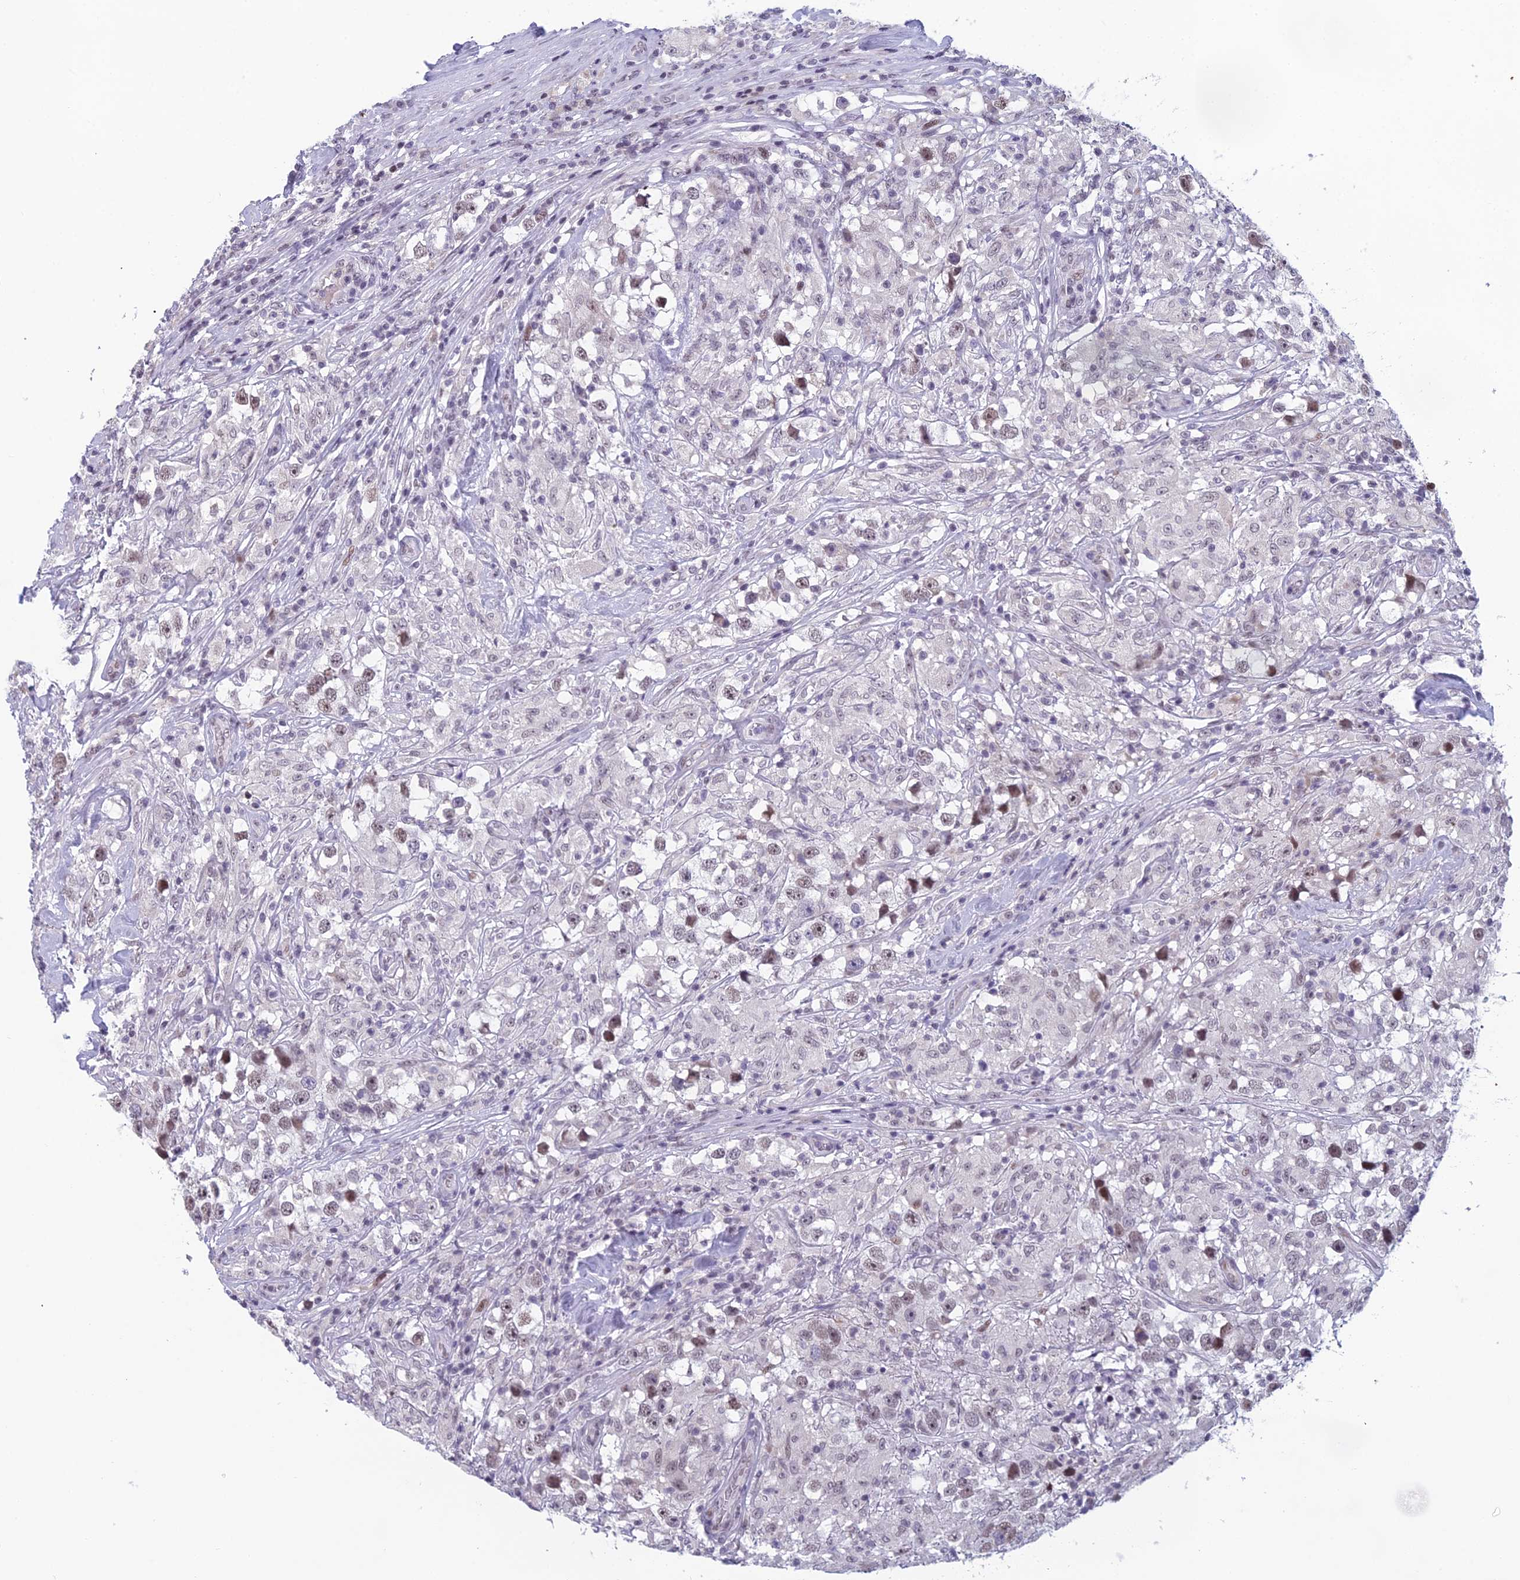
{"staining": {"intensity": "moderate", "quantity": "<25%", "location": "nuclear"}, "tissue": "testis cancer", "cell_type": "Tumor cells", "image_type": "cancer", "snomed": [{"axis": "morphology", "description": "Seminoma, NOS"}, {"axis": "topography", "description": "Testis"}], "caption": "Immunohistochemistry image of neoplastic tissue: human testis cancer (seminoma) stained using IHC reveals low levels of moderate protein expression localized specifically in the nuclear of tumor cells, appearing as a nuclear brown color.", "gene": "RGS17", "patient": {"sex": "male", "age": 46}}